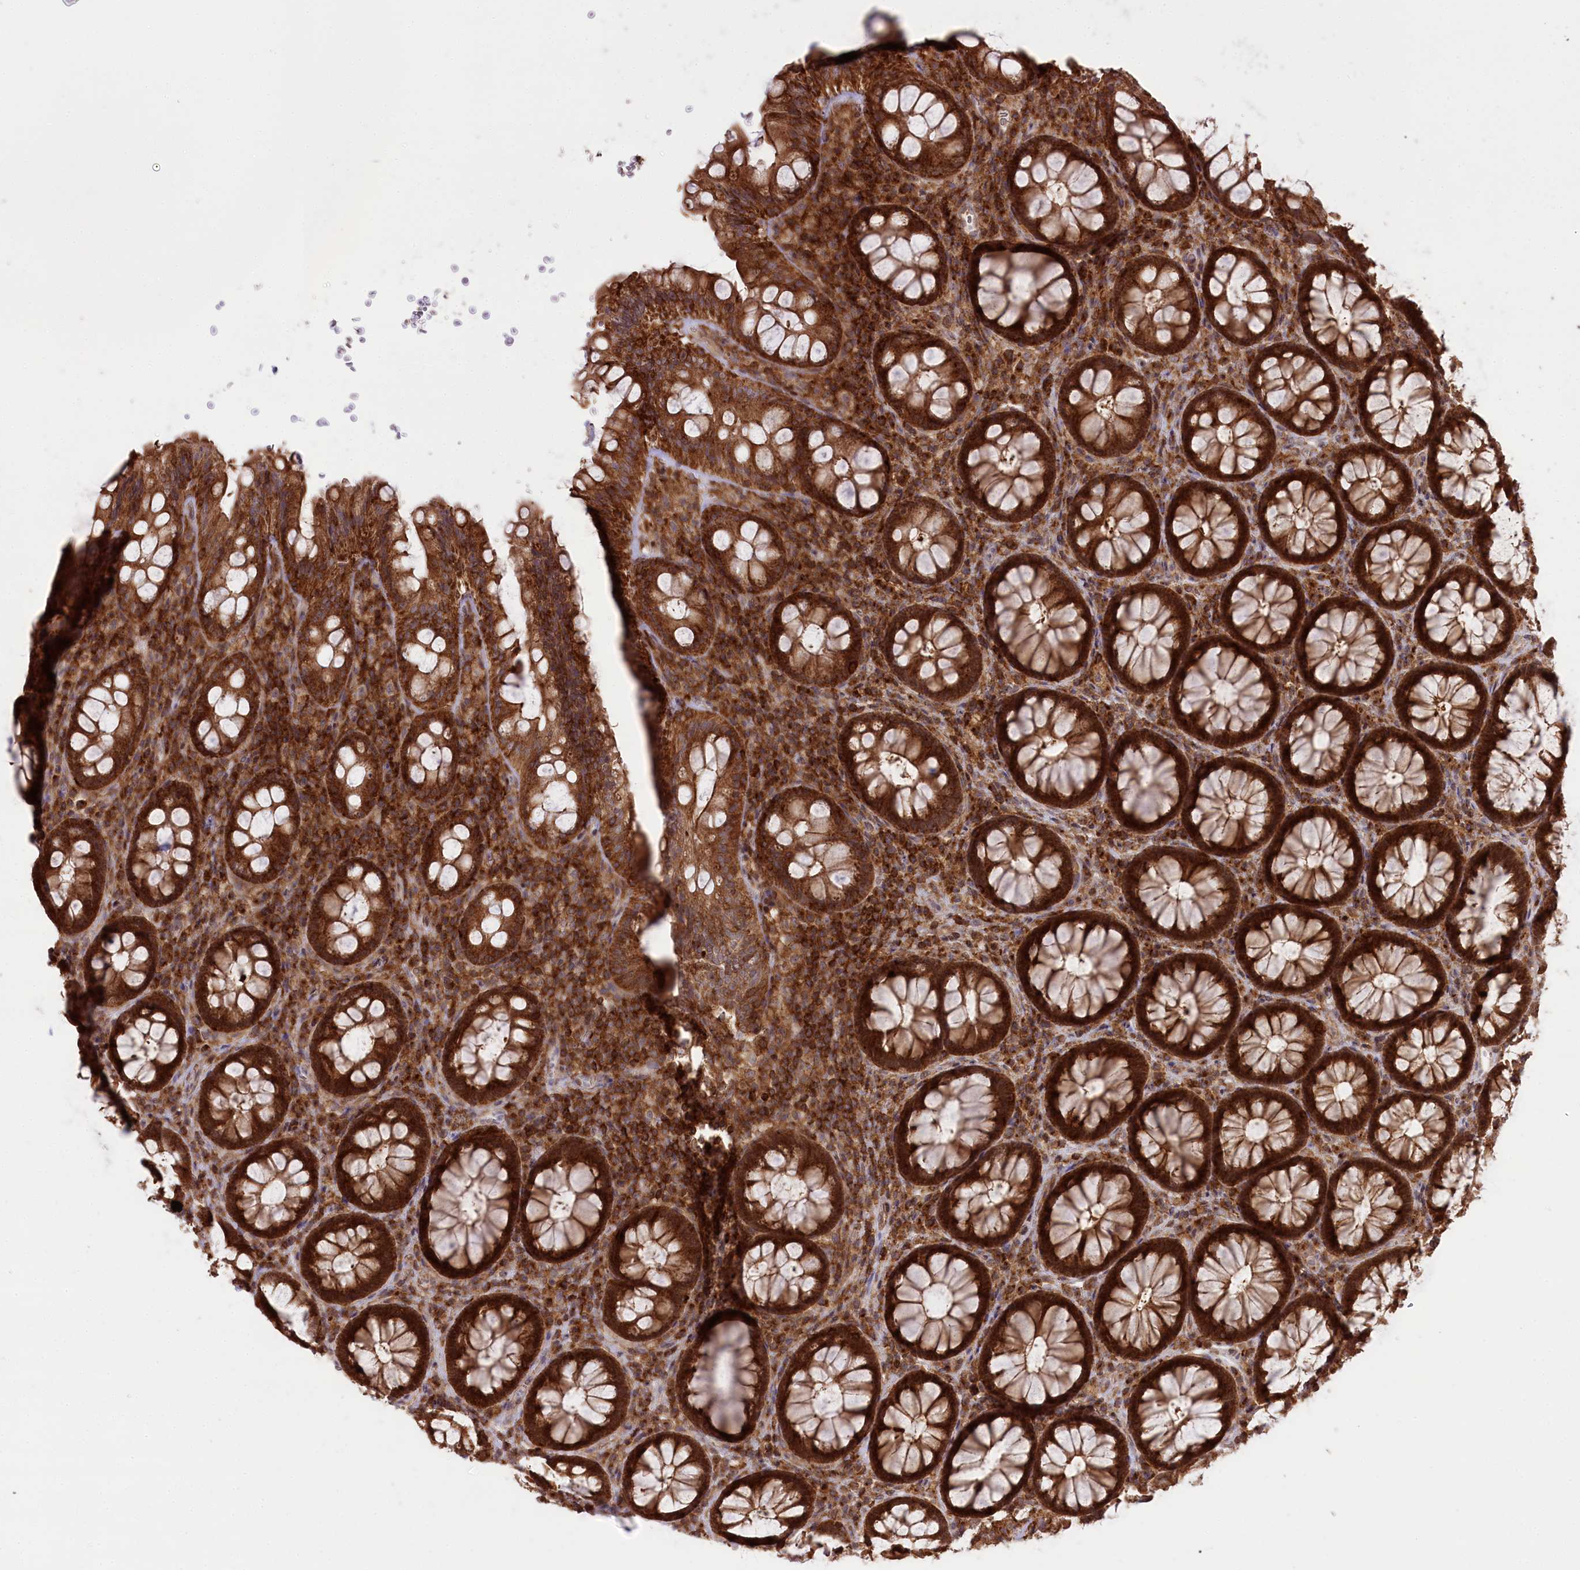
{"staining": {"intensity": "strong", "quantity": ">75%", "location": "cytoplasmic/membranous,nuclear"}, "tissue": "rectum", "cell_type": "Glandular cells", "image_type": "normal", "snomed": [{"axis": "morphology", "description": "Normal tissue, NOS"}, {"axis": "topography", "description": "Rectum"}], "caption": "The histopathology image demonstrates immunohistochemical staining of benign rectum. There is strong cytoplasmic/membranous,nuclear staining is appreciated in approximately >75% of glandular cells.", "gene": "CCDC91", "patient": {"sex": "male", "age": 83}}